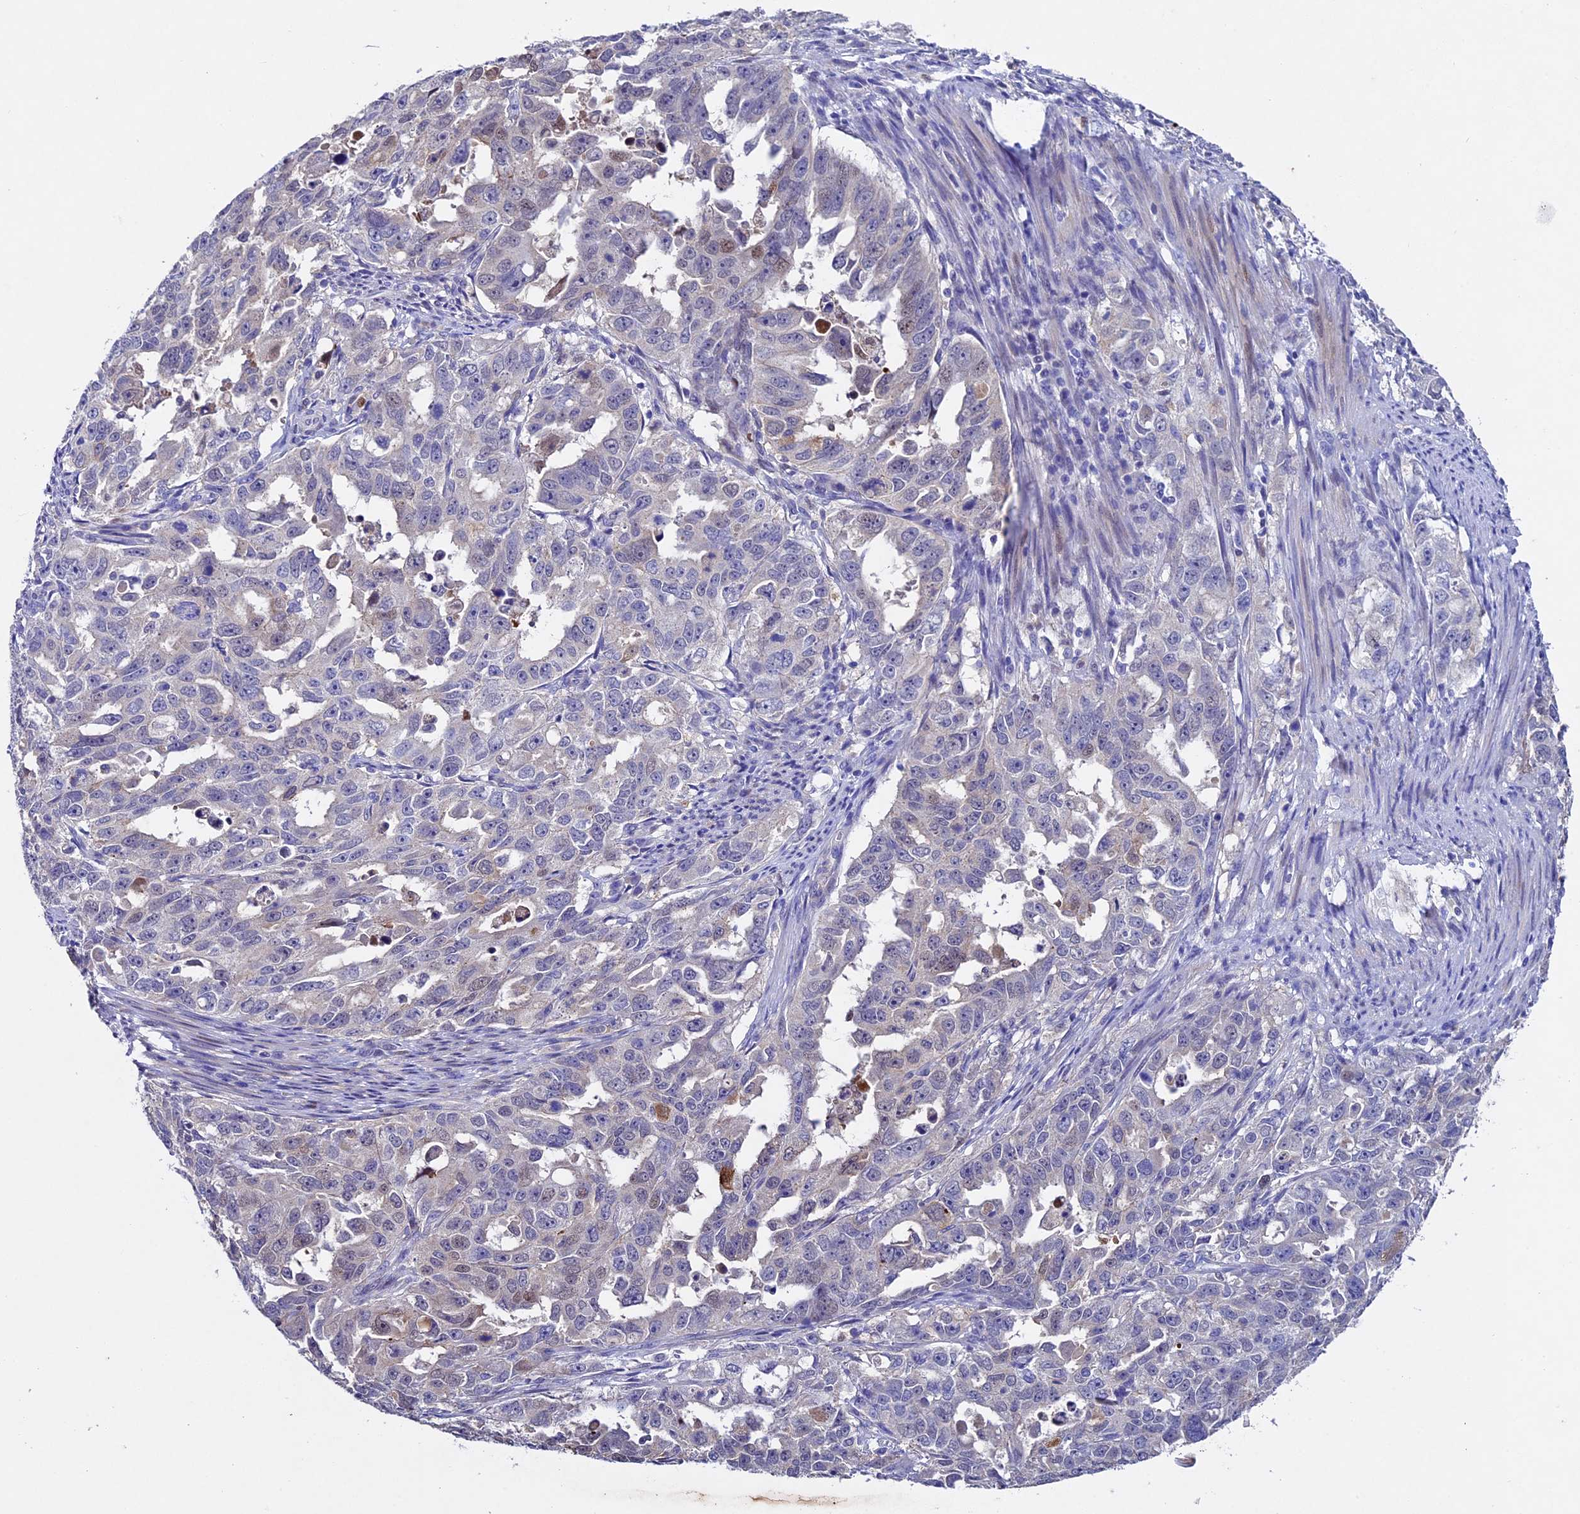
{"staining": {"intensity": "weak", "quantity": "<25%", "location": "nuclear"}, "tissue": "endometrial cancer", "cell_type": "Tumor cells", "image_type": "cancer", "snomed": [{"axis": "morphology", "description": "Adenocarcinoma, NOS"}, {"axis": "topography", "description": "Endometrium"}], "caption": "IHC of endometrial cancer demonstrates no positivity in tumor cells.", "gene": "TGDS", "patient": {"sex": "female", "age": 65}}